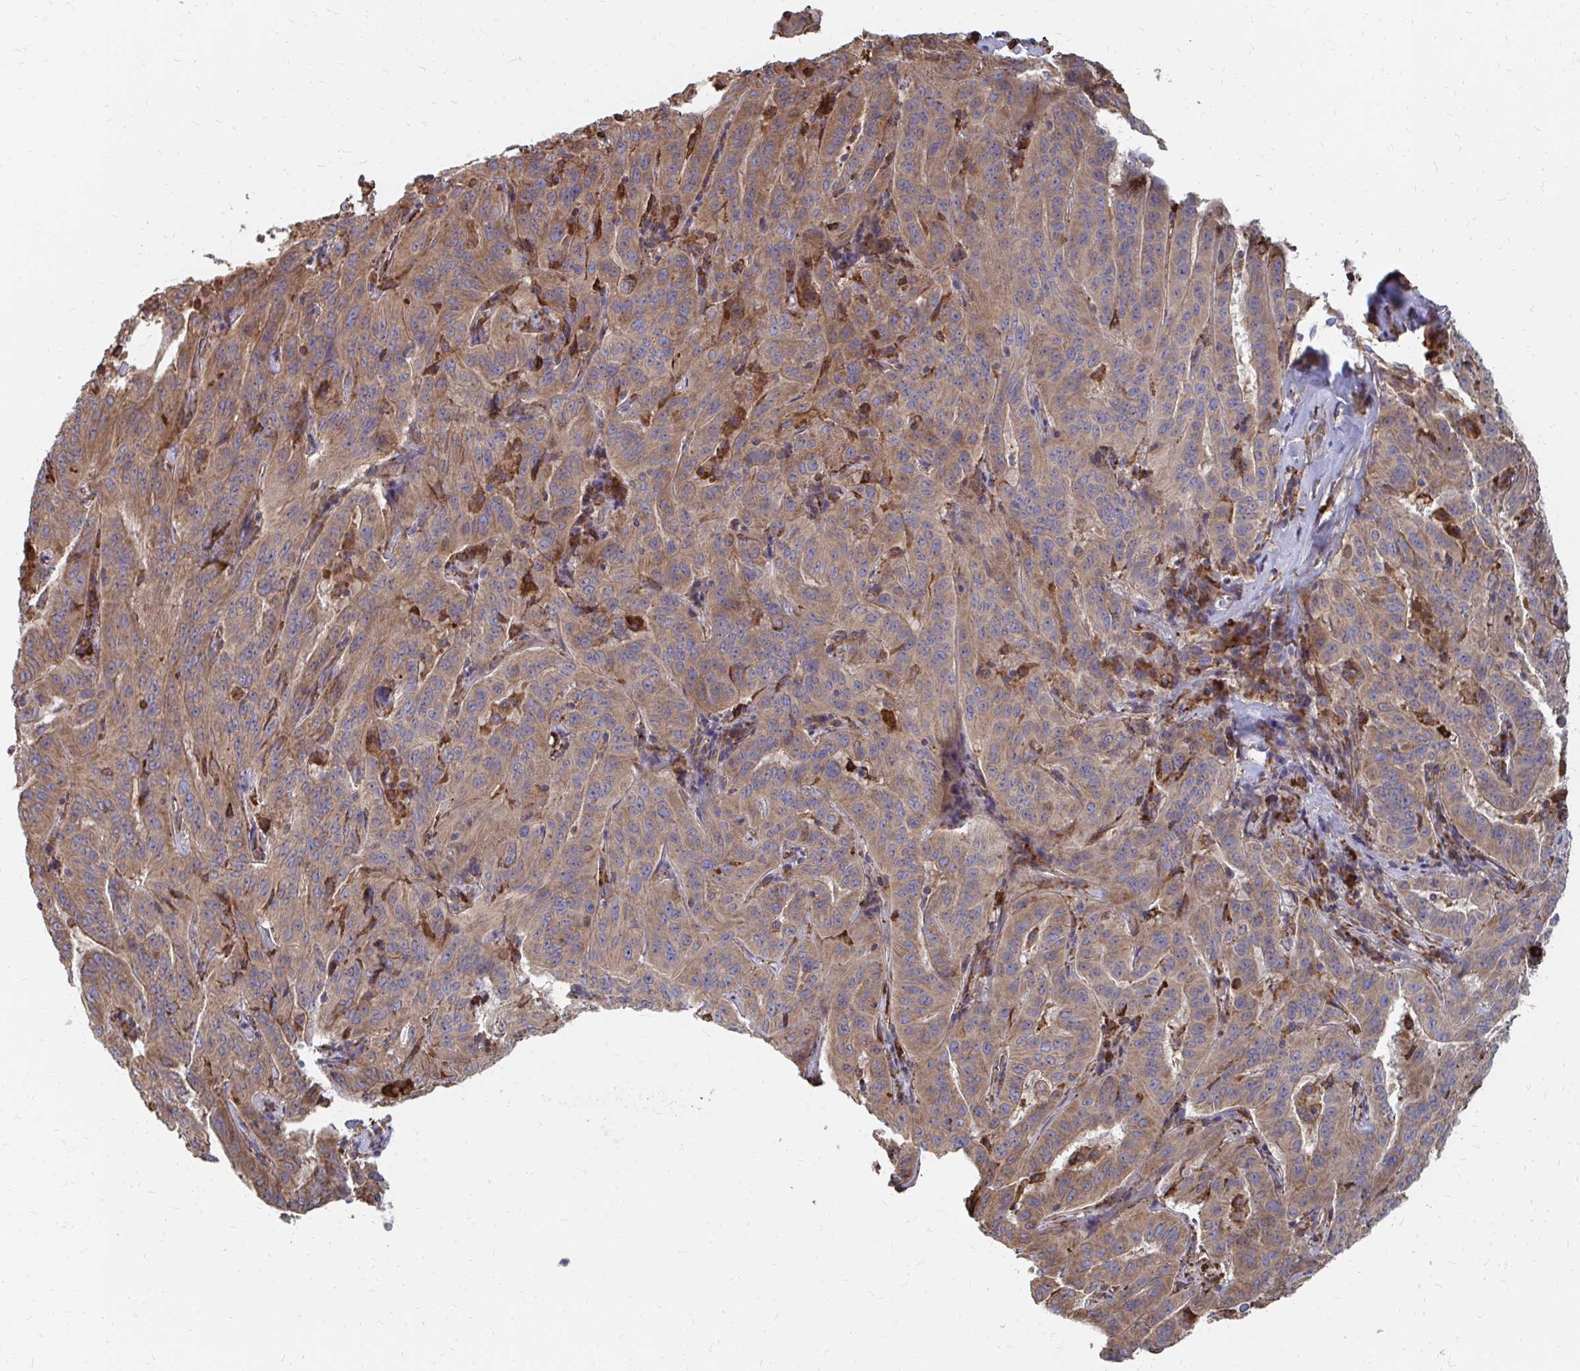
{"staining": {"intensity": "moderate", "quantity": ">75%", "location": "cytoplasmic/membranous"}, "tissue": "pancreatic cancer", "cell_type": "Tumor cells", "image_type": "cancer", "snomed": [{"axis": "morphology", "description": "Adenocarcinoma, NOS"}, {"axis": "topography", "description": "Pancreas"}], "caption": "A high-resolution image shows immunohistochemistry staining of pancreatic cancer (adenocarcinoma), which demonstrates moderate cytoplasmic/membranous staining in approximately >75% of tumor cells.", "gene": "PPP1R13L", "patient": {"sex": "male", "age": 63}}